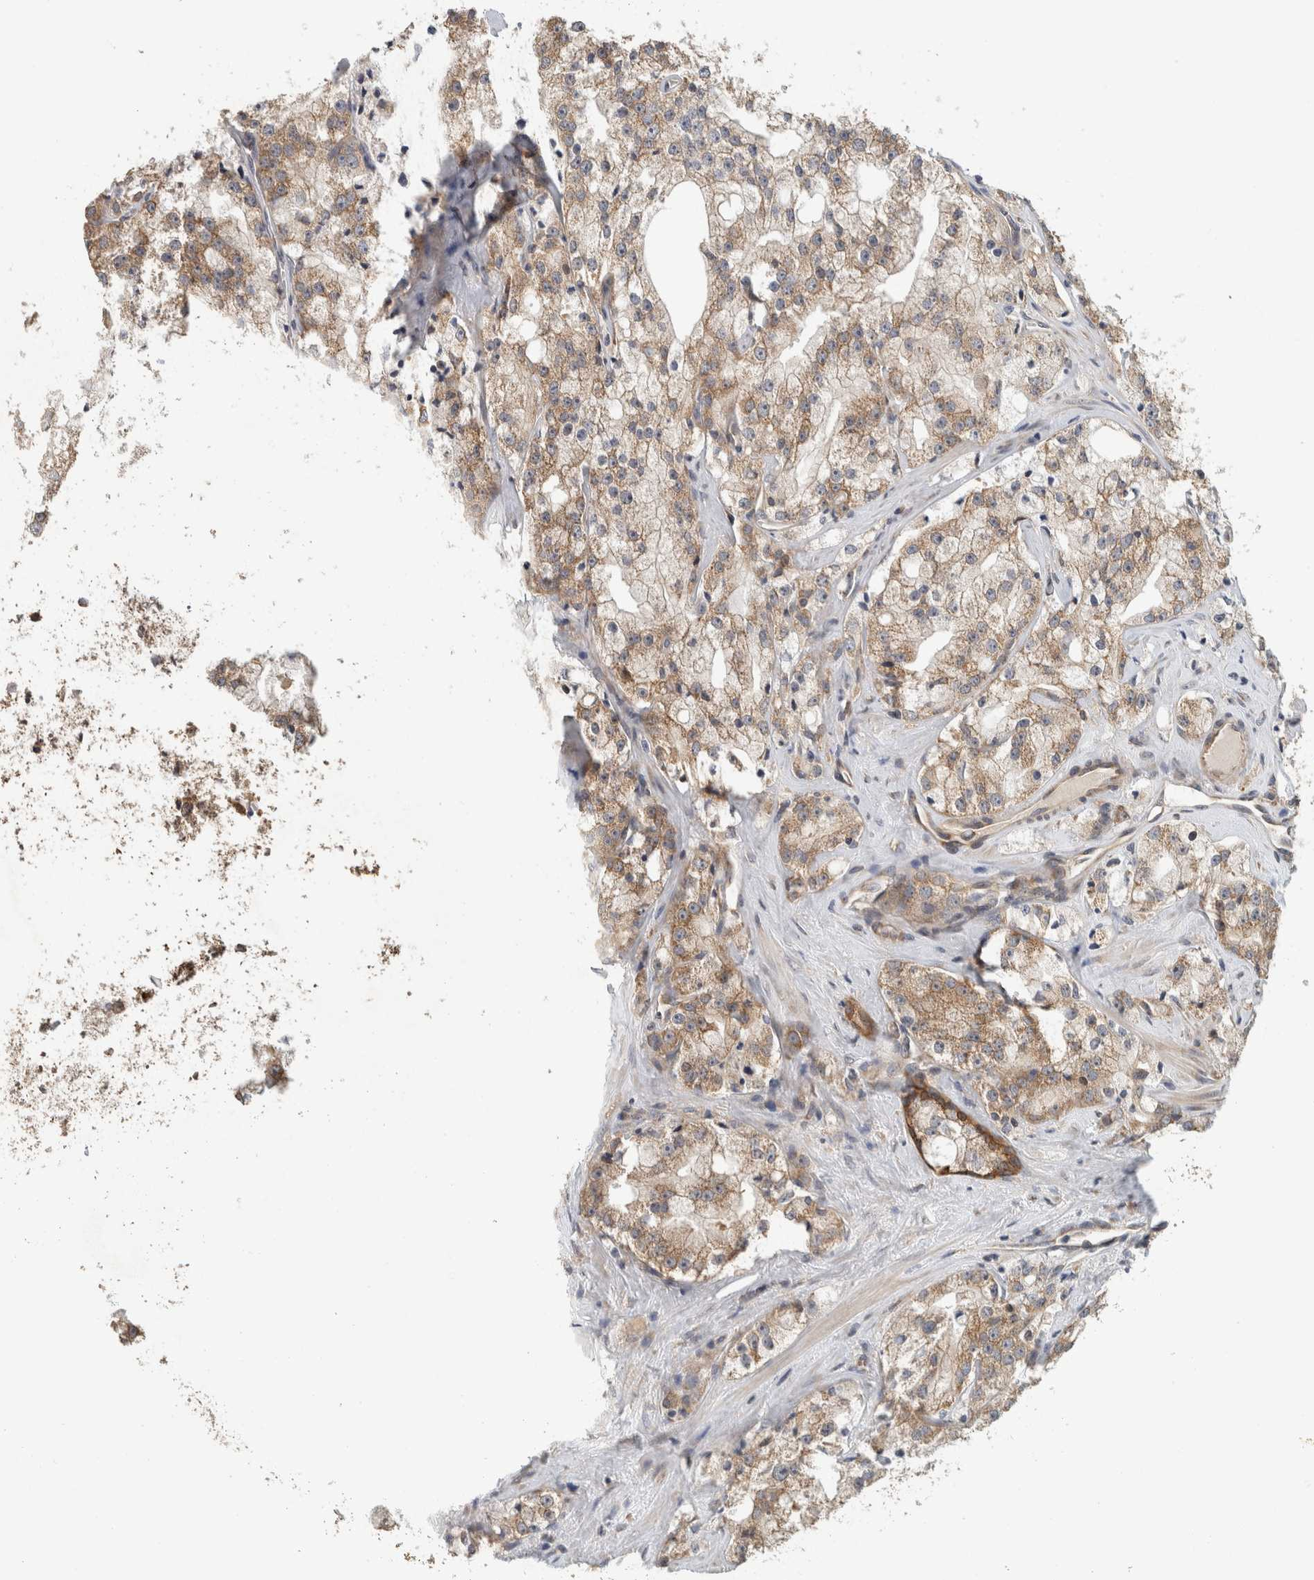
{"staining": {"intensity": "weak", "quantity": ">75%", "location": "cytoplasmic/membranous"}, "tissue": "prostate cancer", "cell_type": "Tumor cells", "image_type": "cancer", "snomed": [{"axis": "morphology", "description": "Adenocarcinoma, High grade"}, {"axis": "topography", "description": "Prostate"}], "caption": "Brown immunohistochemical staining in prostate adenocarcinoma (high-grade) shows weak cytoplasmic/membranous positivity in about >75% of tumor cells. The protein is stained brown, and the nuclei are stained in blue (DAB (3,3'-diaminobenzidine) IHC with brightfield microscopy, high magnification).", "gene": "PUM1", "patient": {"sex": "male", "age": 64}}